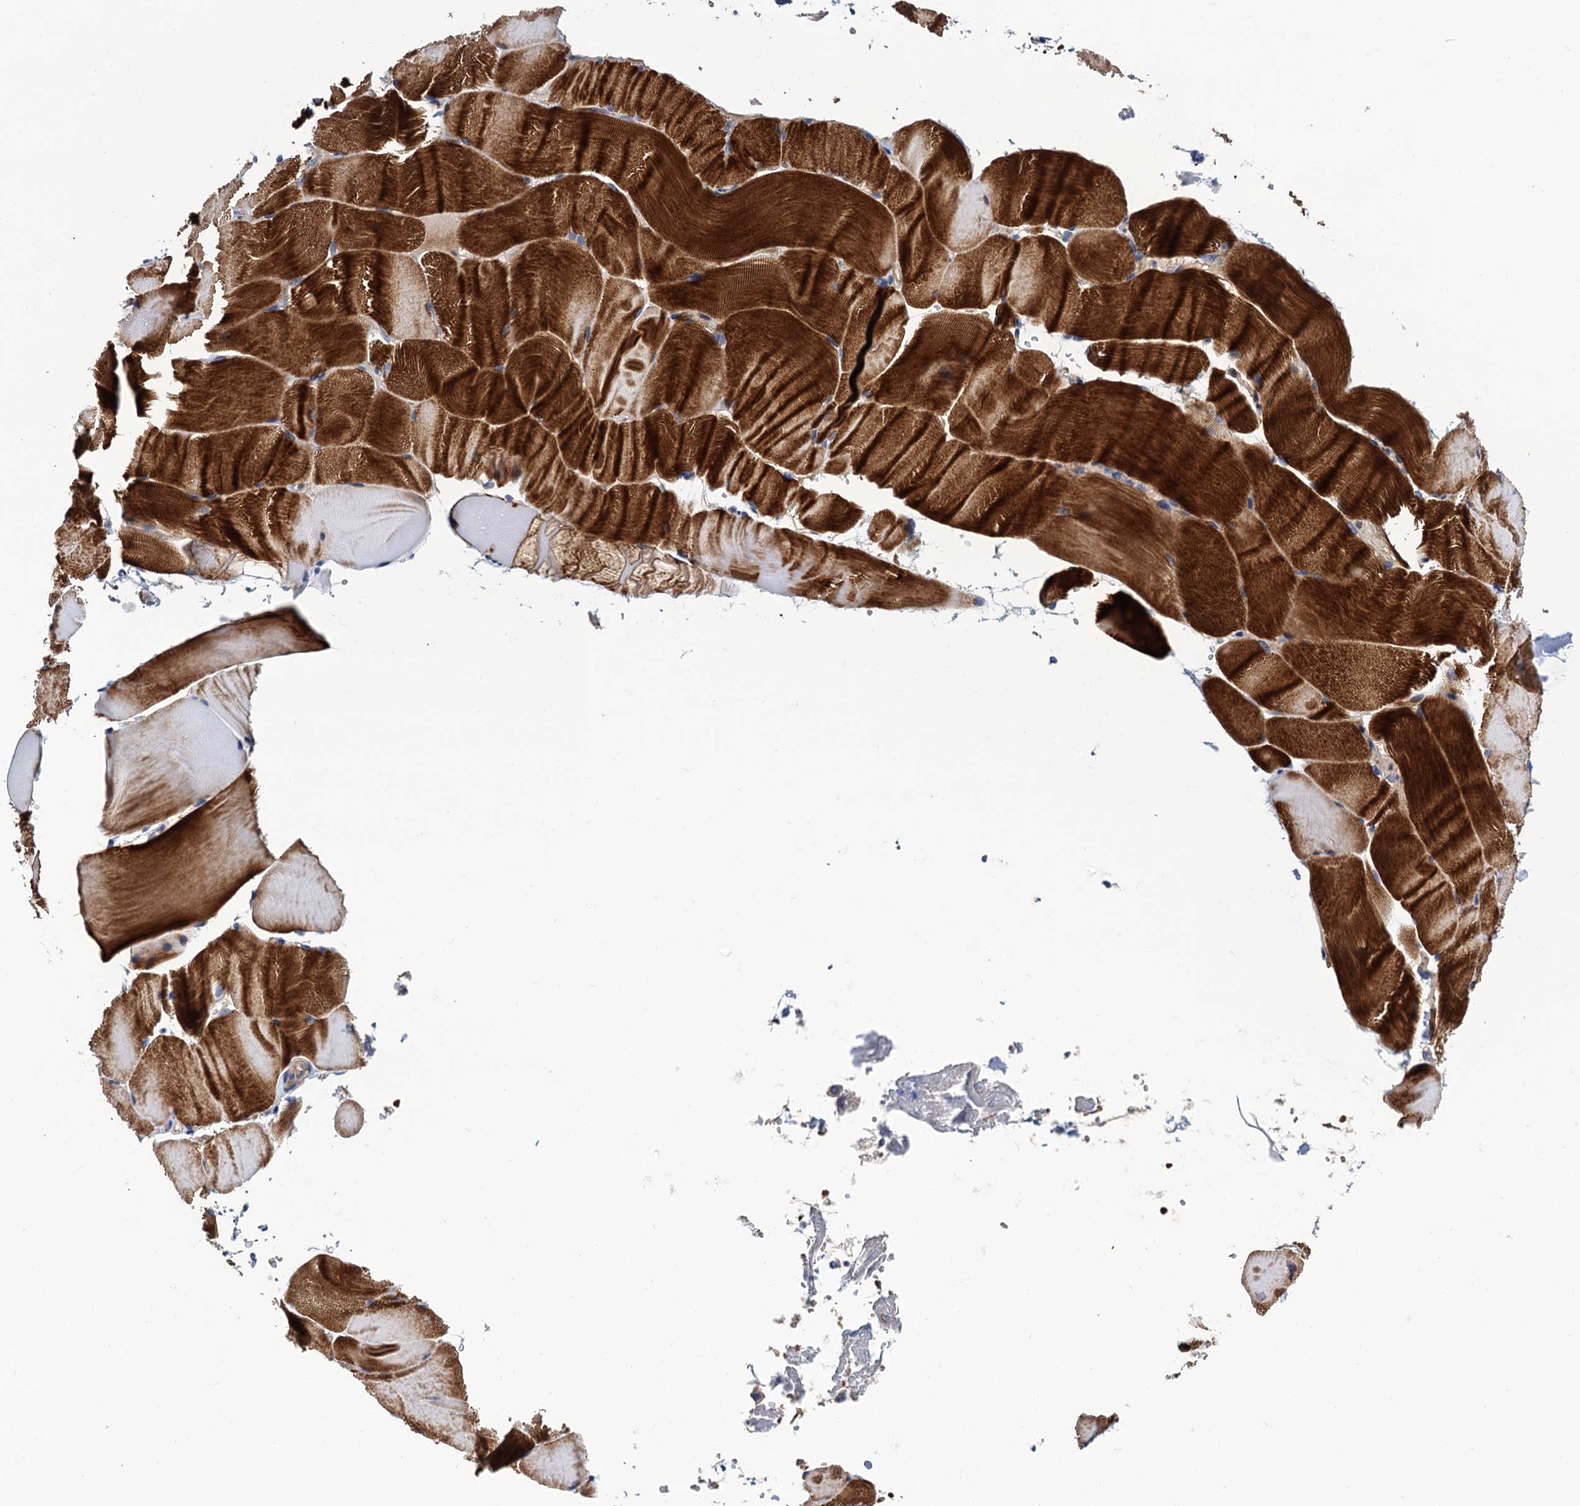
{"staining": {"intensity": "strong", "quantity": "25%-75%", "location": "cytoplasmic/membranous"}, "tissue": "skeletal muscle", "cell_type": "Myocytes", "image_type": "normal", "snomed": [{"axis": "morphology", "description": "Normal tissue, NOS"}, {"axis": "topography", "description": "Skeletal muscle"}, {"axis": "topography", "description": "Parathyroid gland"}], "caption": "Myocytes reveal strong cytoplasmic/membranous staining in about 25%-75% of cells in normal skeletal muscle. The staining is performed using DAB (3,3'-diaminobenzidine) brown chromogen to label protein expression. The nuclei are counter-stained blue using hematoxylin.", "gene": "TRMT112", "patient": {"sex": "female", "age": 37}}